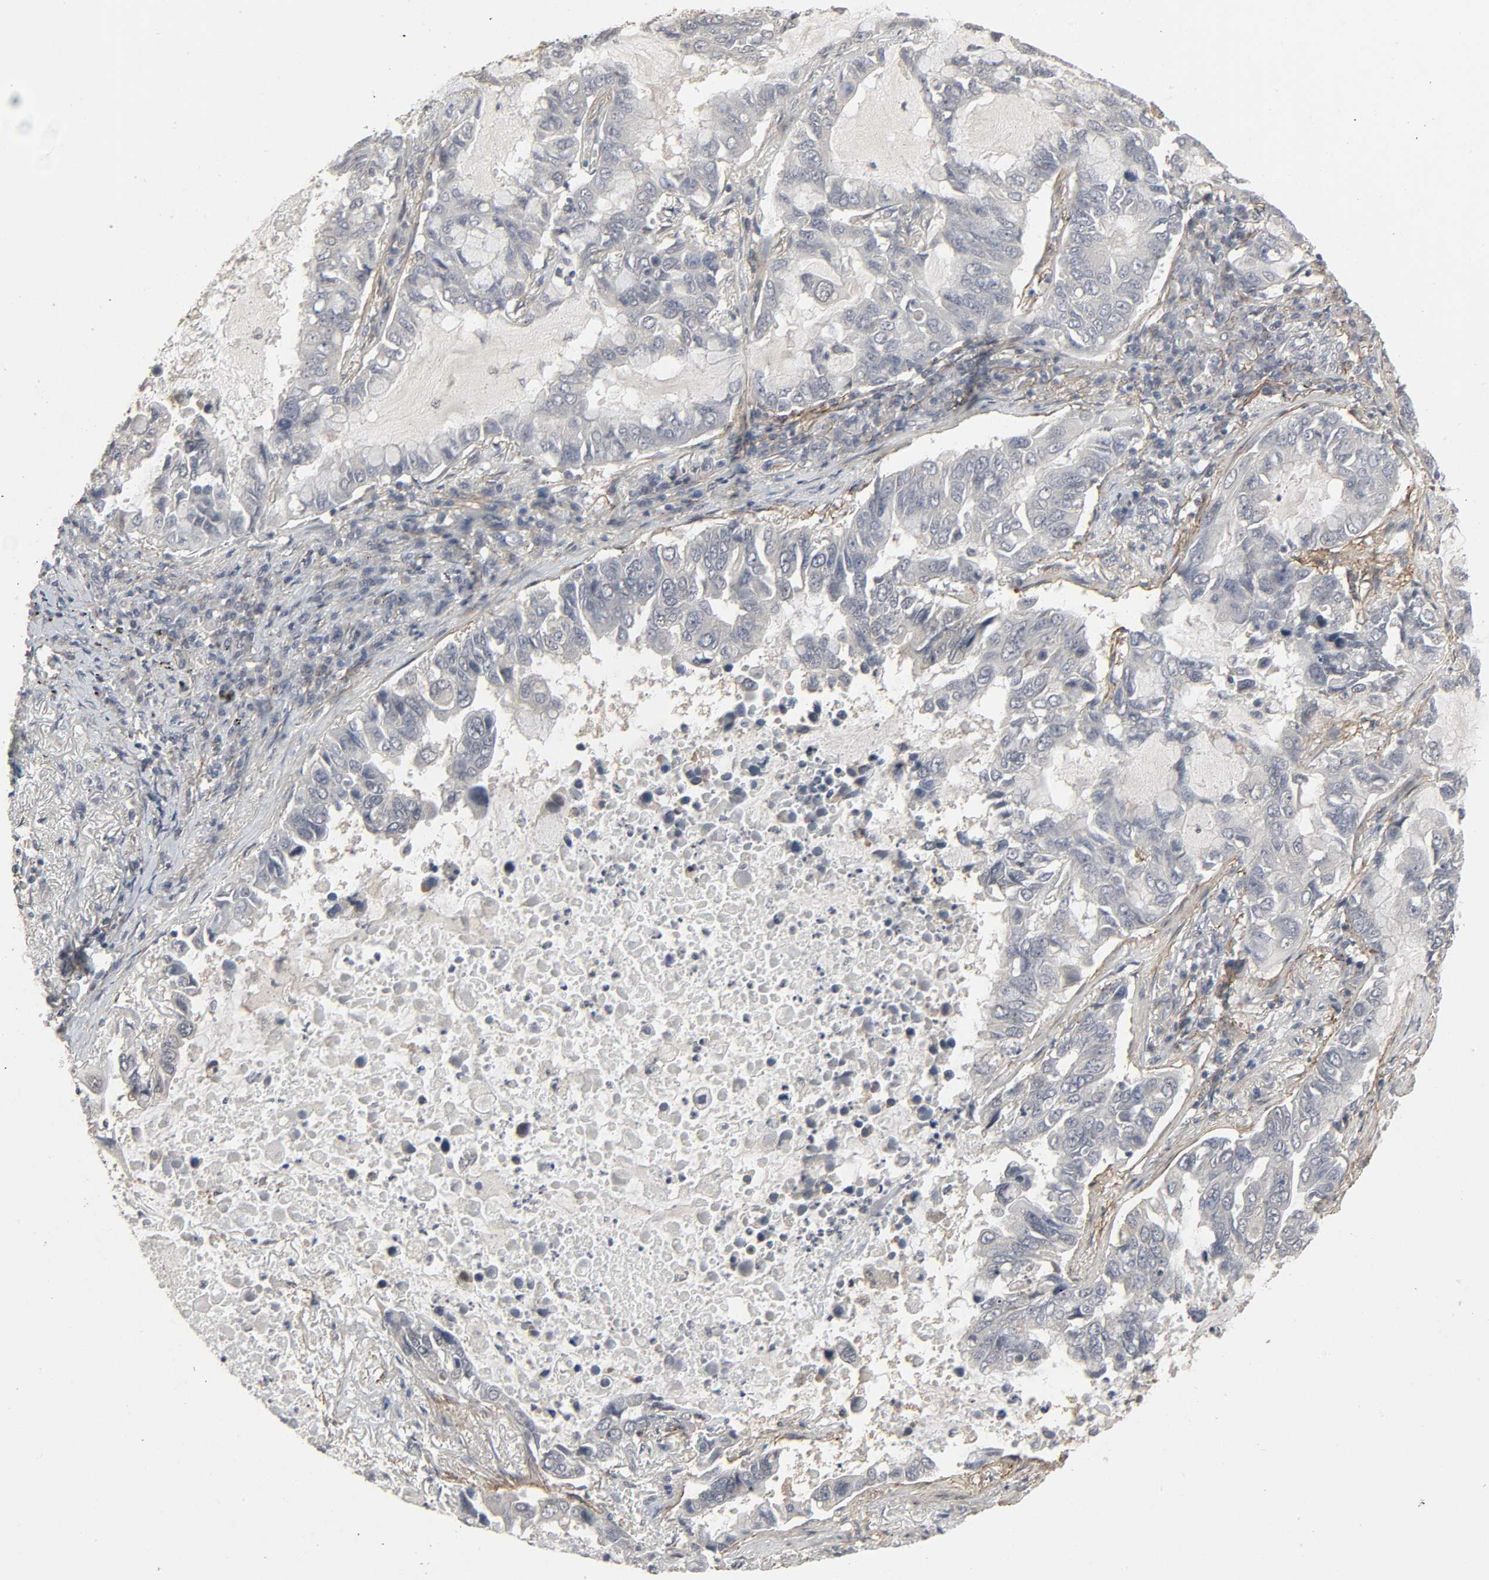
{"staining": {"intensity": "negative", "quantity": "none", "location": "none"}, "tissue": "lung cancer", "cell_type": "Tumor cells", "image_type": "cancer", "snomed": [{"axis": "morphology", "description": "Adenocarcinoma, NOS"}, {"axis": "topography", "description": "Lung"}], "caption": "A high-resolution micrograph shows immunohistochemistry (IHC) staining of lung adenocarcinoma, which demonstrates no significant staining in tumor cells. The staining is performed using DAB (3,3'-diaminobenzidine) brown chromogen with nuclei counter-stained in using hematoxylin.", "gene": "ZNF222", "patient": {"sex": "male", "age": 64}}